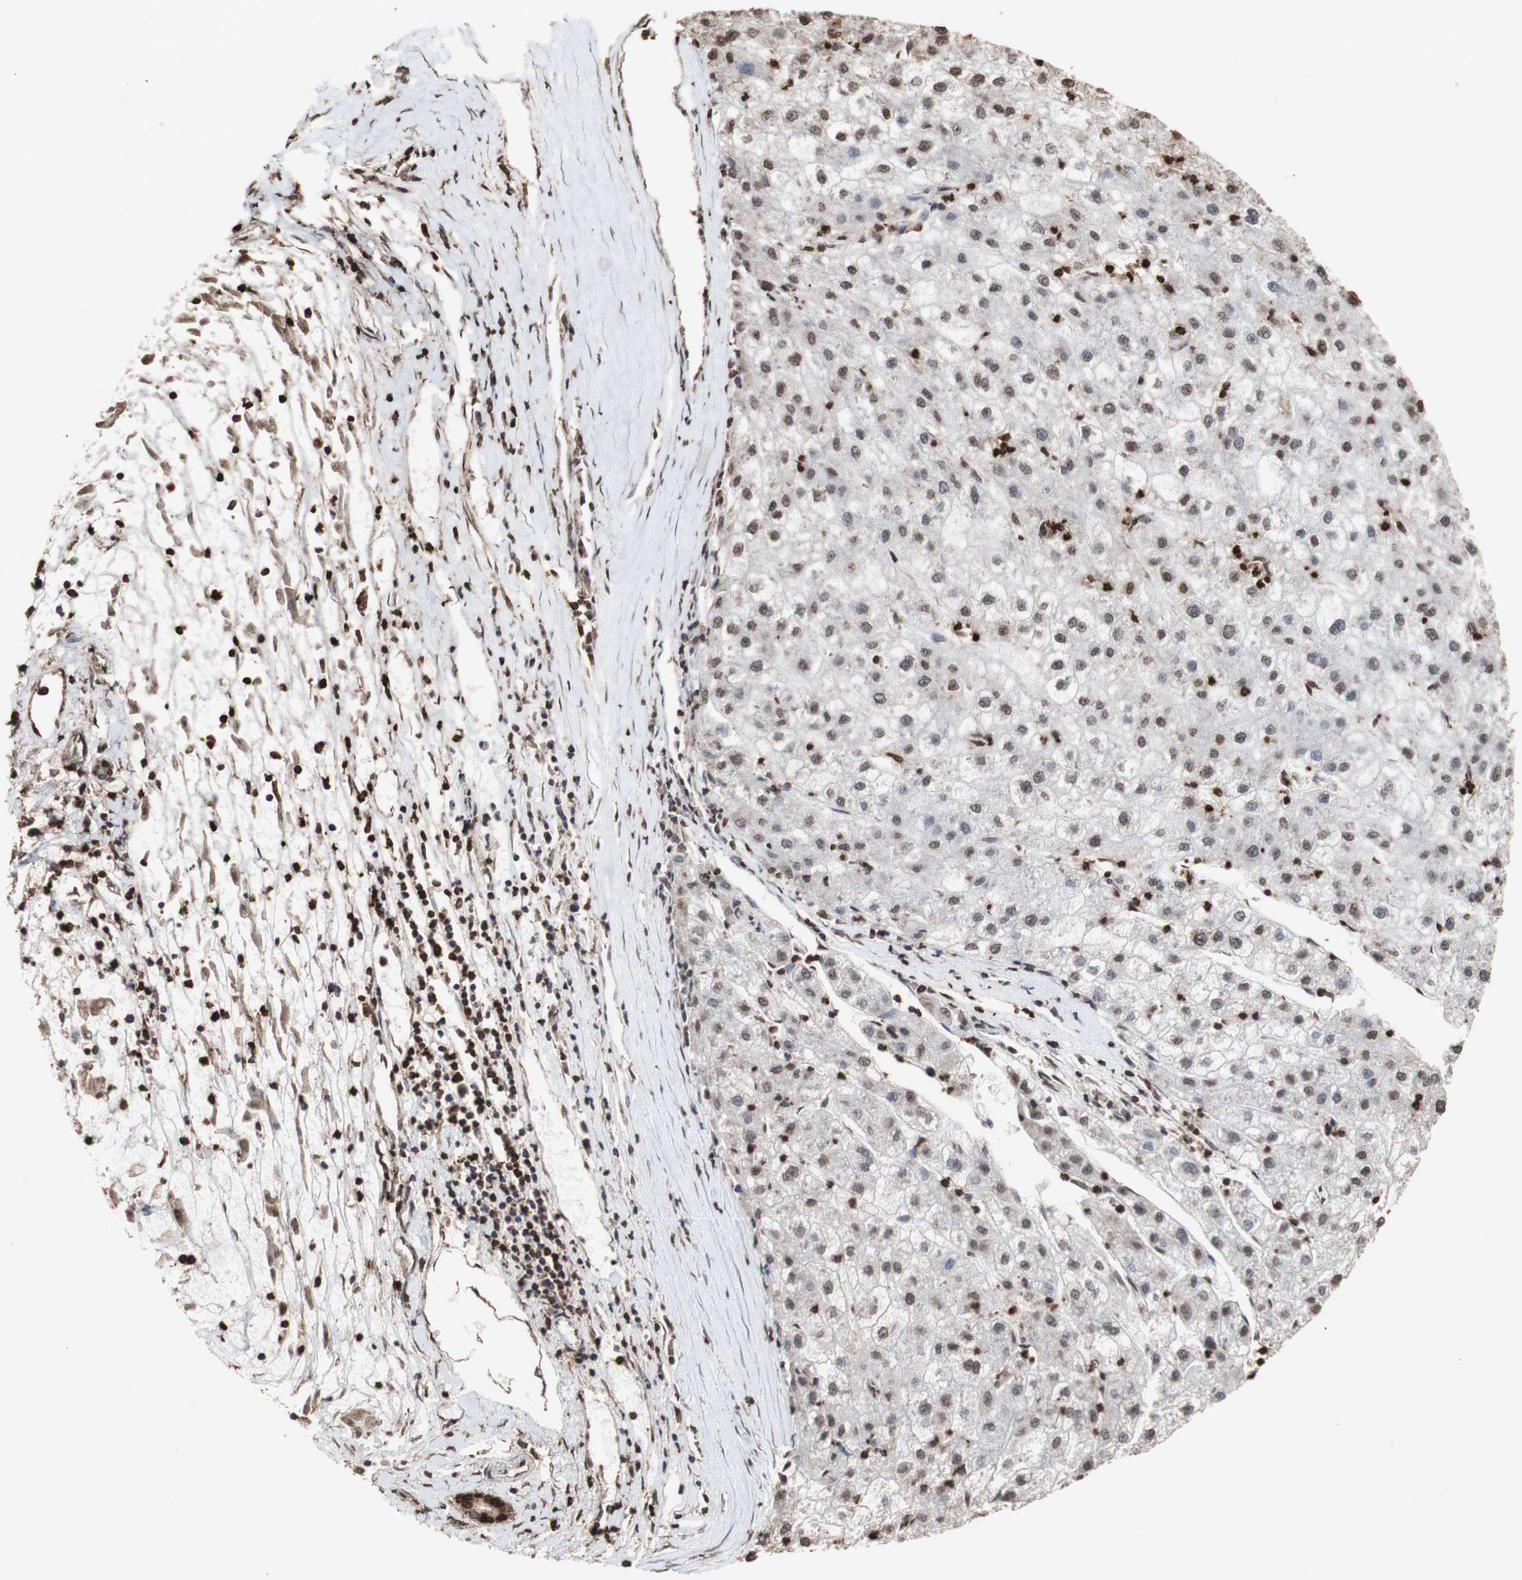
{"staining": {"intensity": "moderate", "quantity": "25%-75%", "location": "cytoplasmic/membranous,nuclear"}, "tissue": "liver cancer", "cell_type": "Tumor cells", "image_type": "cancer", "snomed": [{"axis": "morphology", "description": "Carcinoma, Hepatocellular, NOS"}, {"axis": "topography", "description": "Liver"}], "caption": "Approximately 25%-75% of tumor cells in human liver hepatocellular carcinoma demonstrate moderate cytoplasmic/membranous and nuclear protein staining as visualized by brown immunohistochemical staining.", "gene": "PIDD1", "patient": {"sex": "male", "age": 72}}